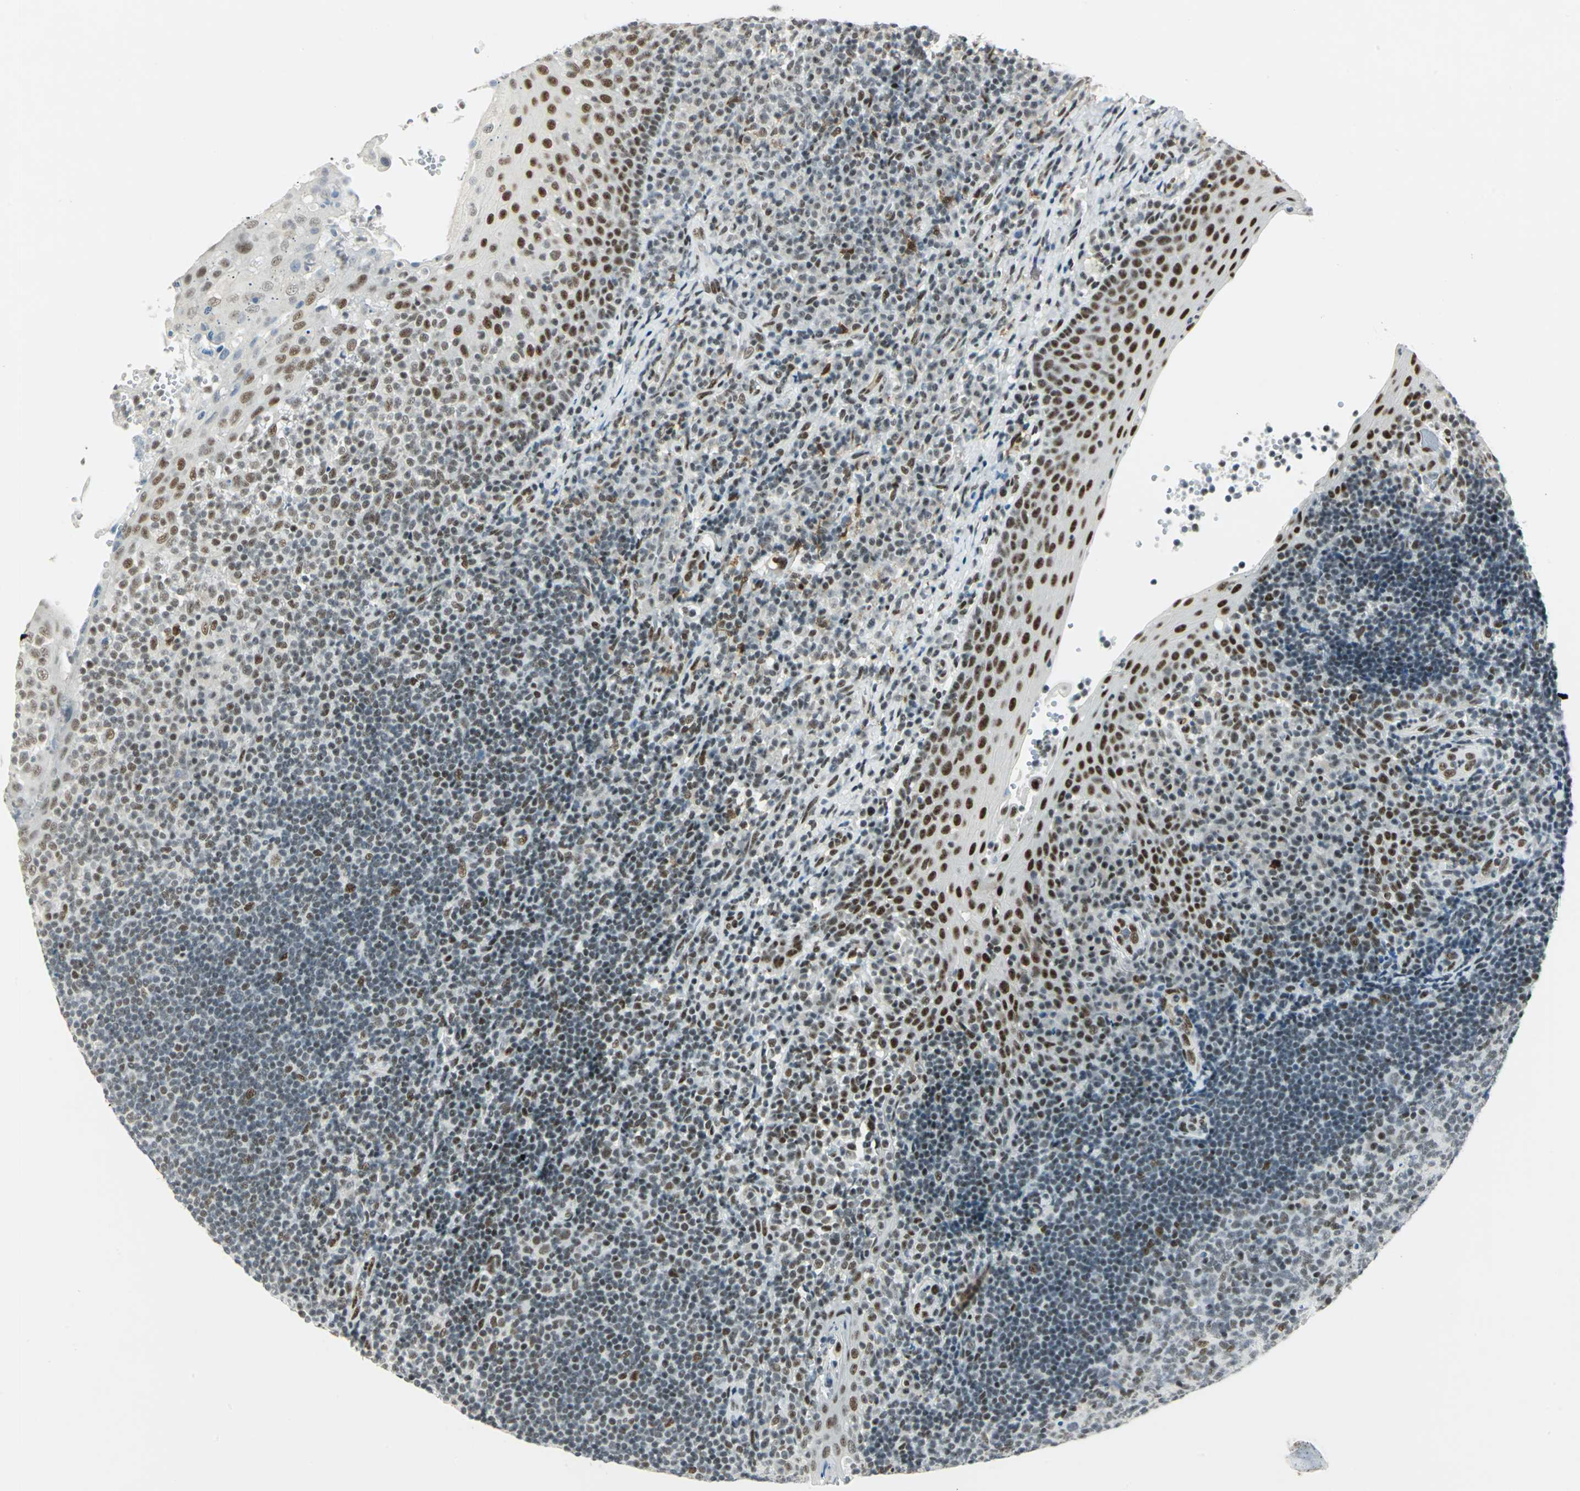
{"staining": {"intensity": "moderate", "quantity": "<25%", "location": "nuclear"}, "tissue": "tonsil", "cell_type": "Germinal center cells", "image_type": "normal", "snomed": [{"axis": "morphology", "description": "Normal tissue, NOS"}, {"axis": "topography", "description": "Tonsil"}], "caption": "Protein positivity by IHC demonstrates moderate nuclear positivity in approximately <25% of germinal center cells in benign tonsil. (DAB IHC with brightfield microscopy, high magnification).", "gene": "MTMR10", "patient": {"sex": "female", "age": 40}}